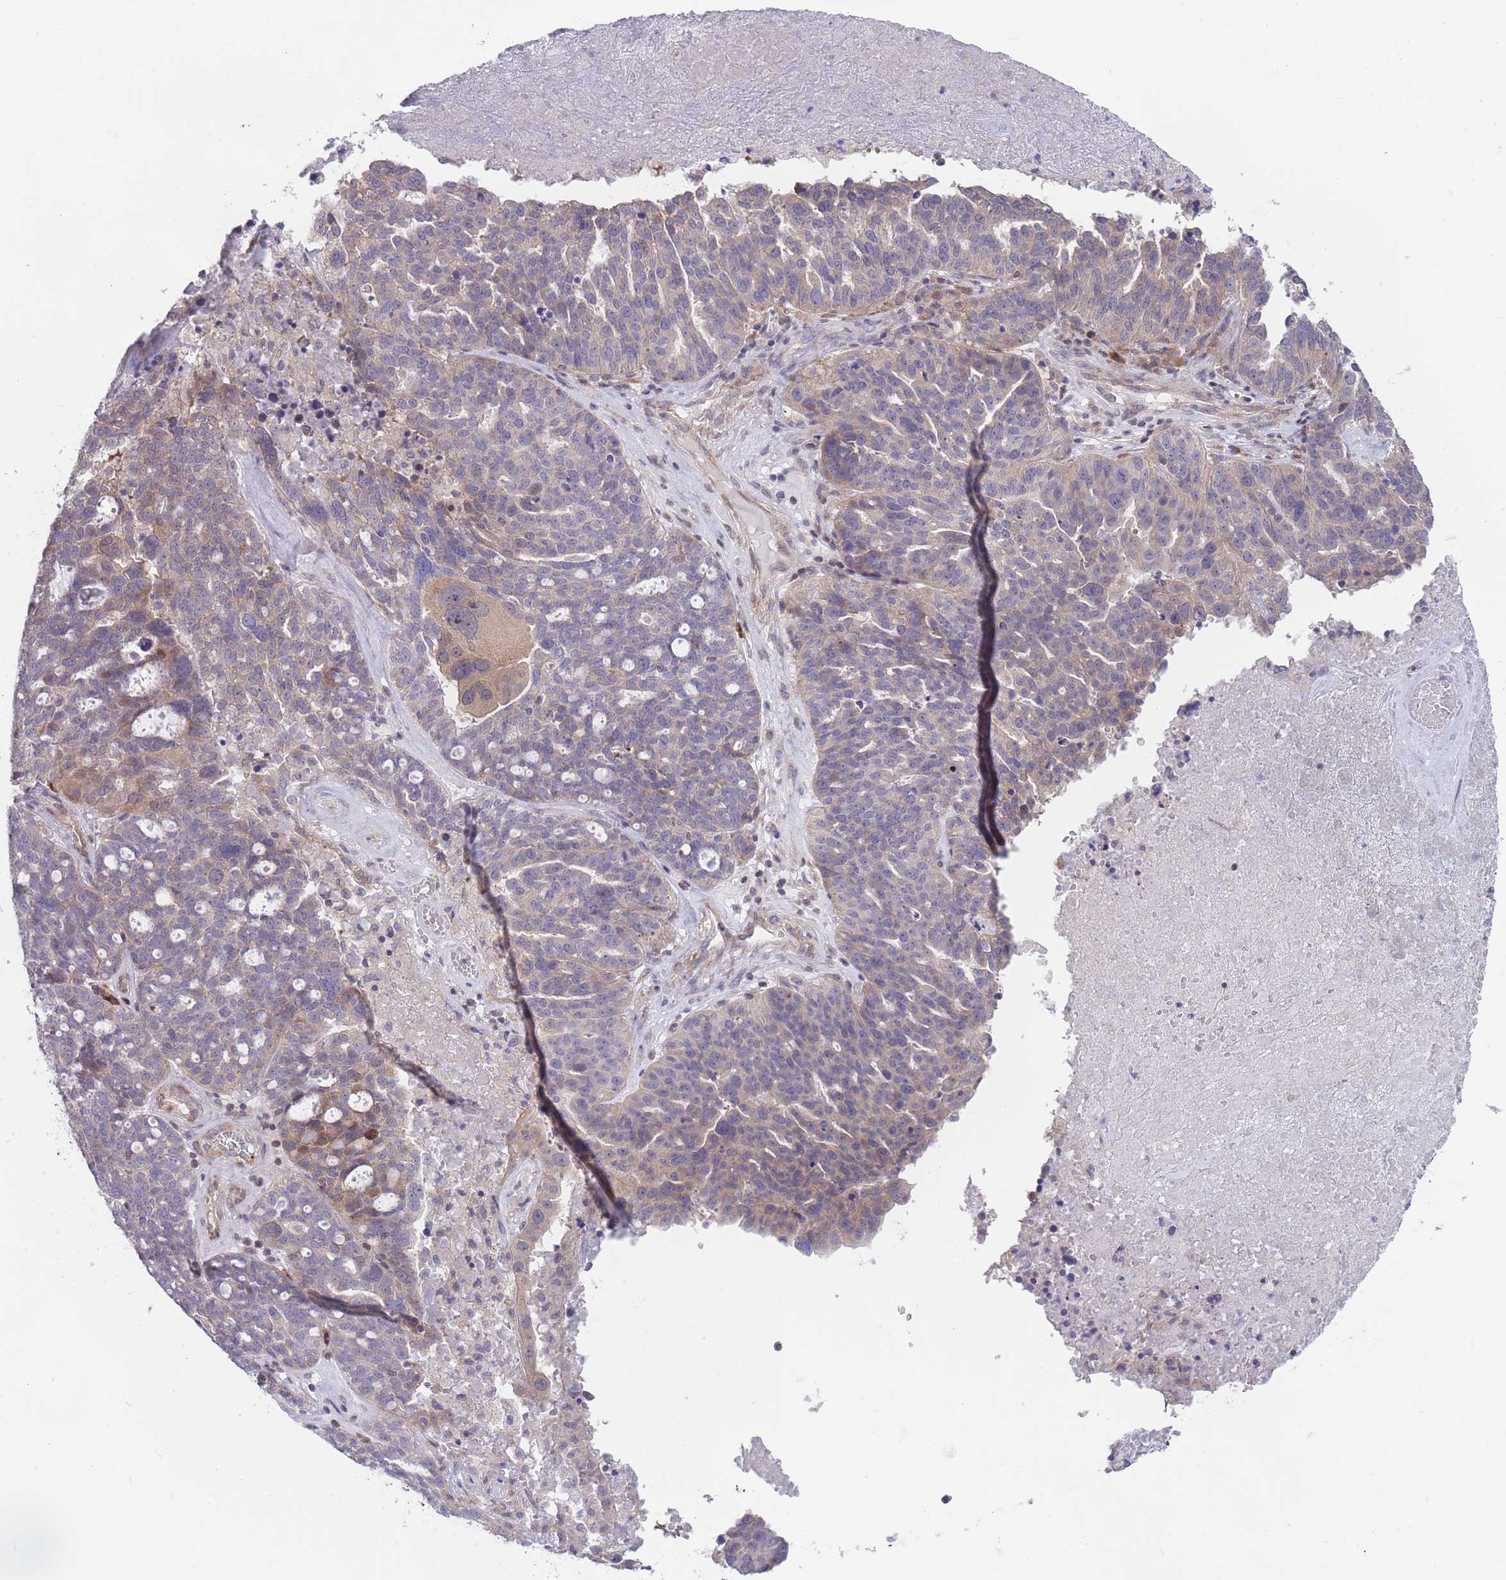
{"staining": {"intensity": "weak", "quantity": "<25%", "location": "cytoplasmic/membranous"}, "tissue": "ovarian cancer", "cell_type": "Tumor cells", "image_type": "cancer", "snomed": [{"axis": "morphology", "description": "Cystadenocarcinoma, serous, NOS"}, {"axis": "topography", "description": "Ovary"}], "caption": "There is no significant staining in tumor cells of serous cystadenocarcinoma (ovarian).", "gene": "BOLA2B", "patient": {"sex": "female", "age": 59}}